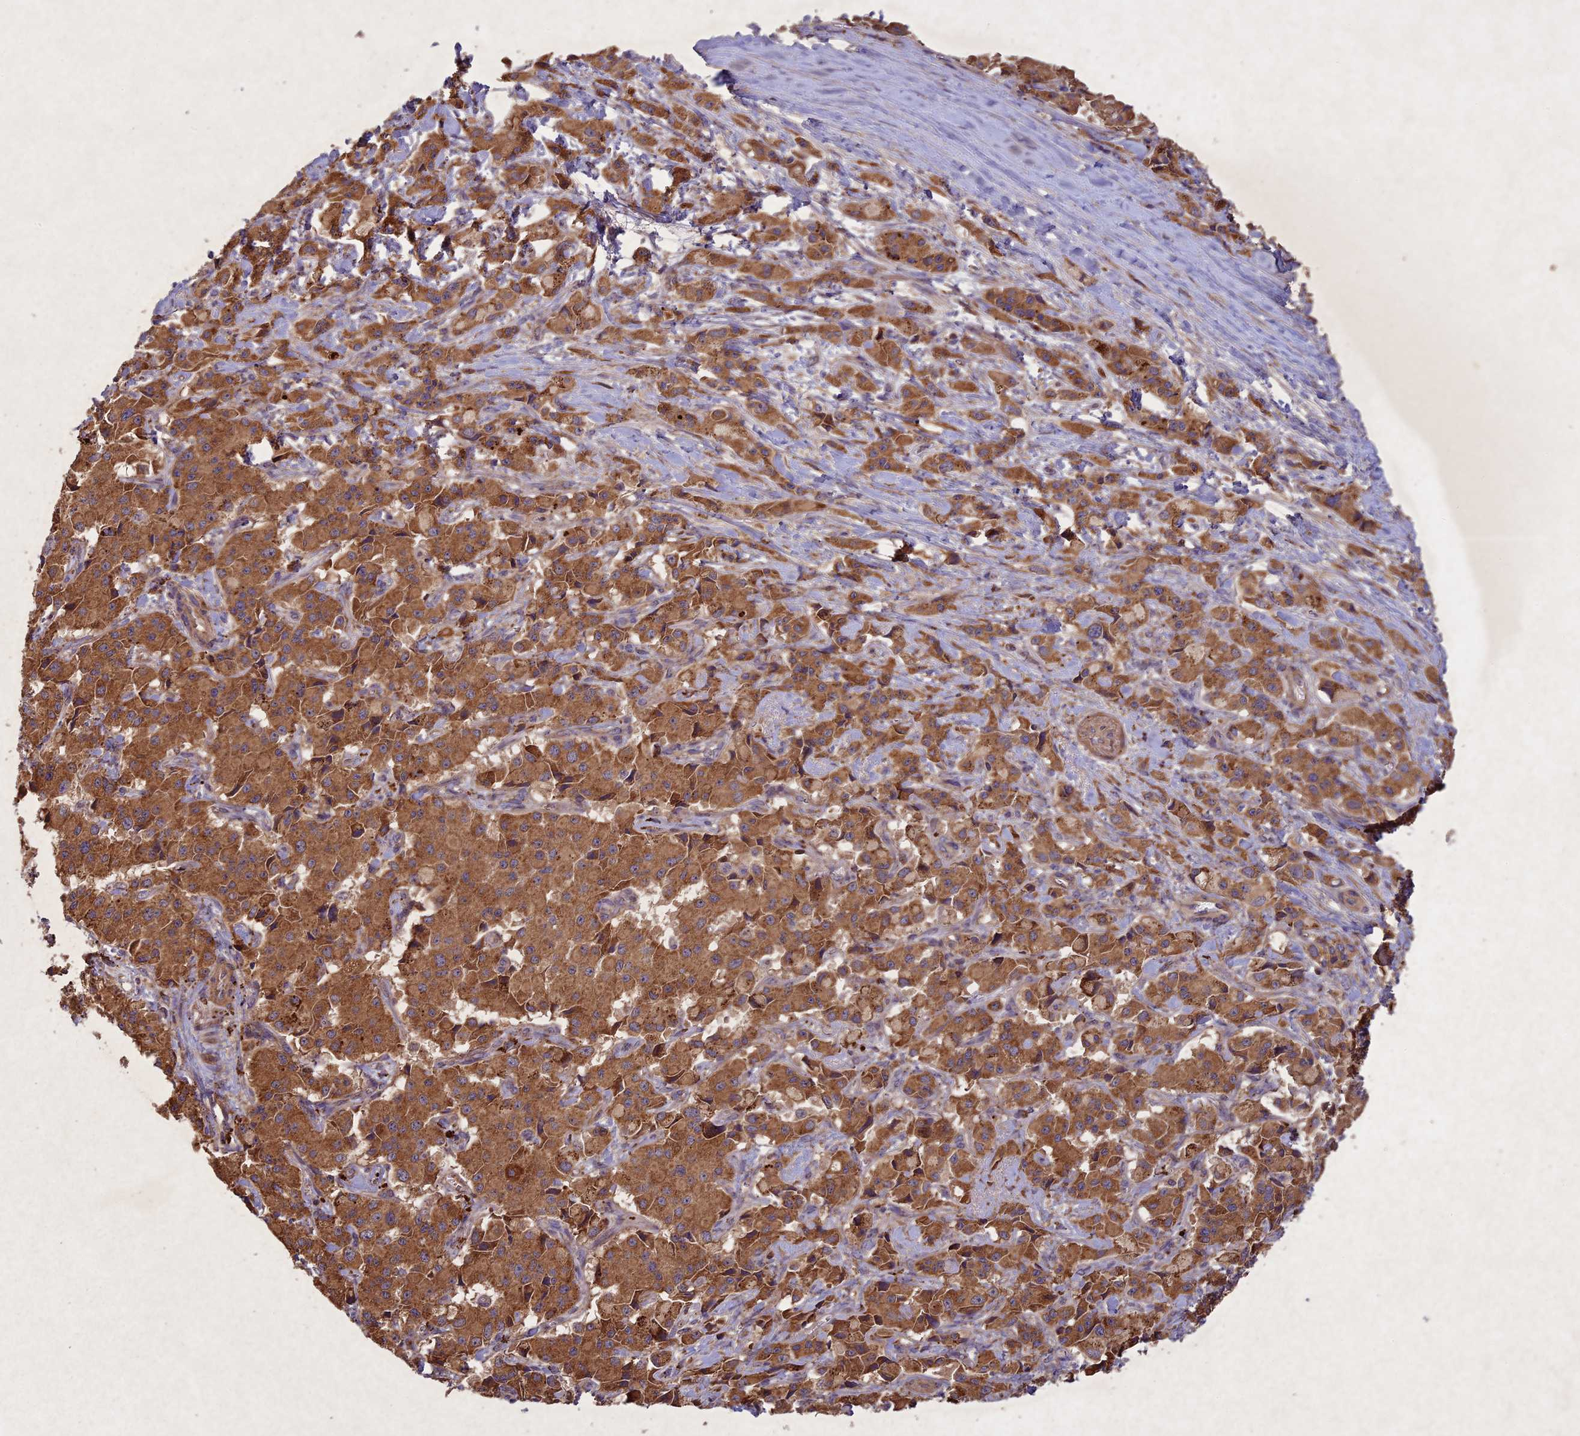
{"staining": {"intensity": "moderate", "quantity": ">75%", "location": "cytoplasmic/membranous"}, "tissue": "pancreatic cancer", "cell_type": "Tumor cells", "image_type": "cancer", "snomed": [{"axis": "morphology", "description": "Adenocarcinoma, NOS"}, {"axis": "topography", "description": "Pancreas"}], "caption": "Human pancreatic cancer stained for a protein (brown) exhibits moderate cytoplasmic/membranous positive positivity in approximately >75% of tumor cells.", "gene": "CIAO2B", "patient": {"sex": "male", "age": 65}}